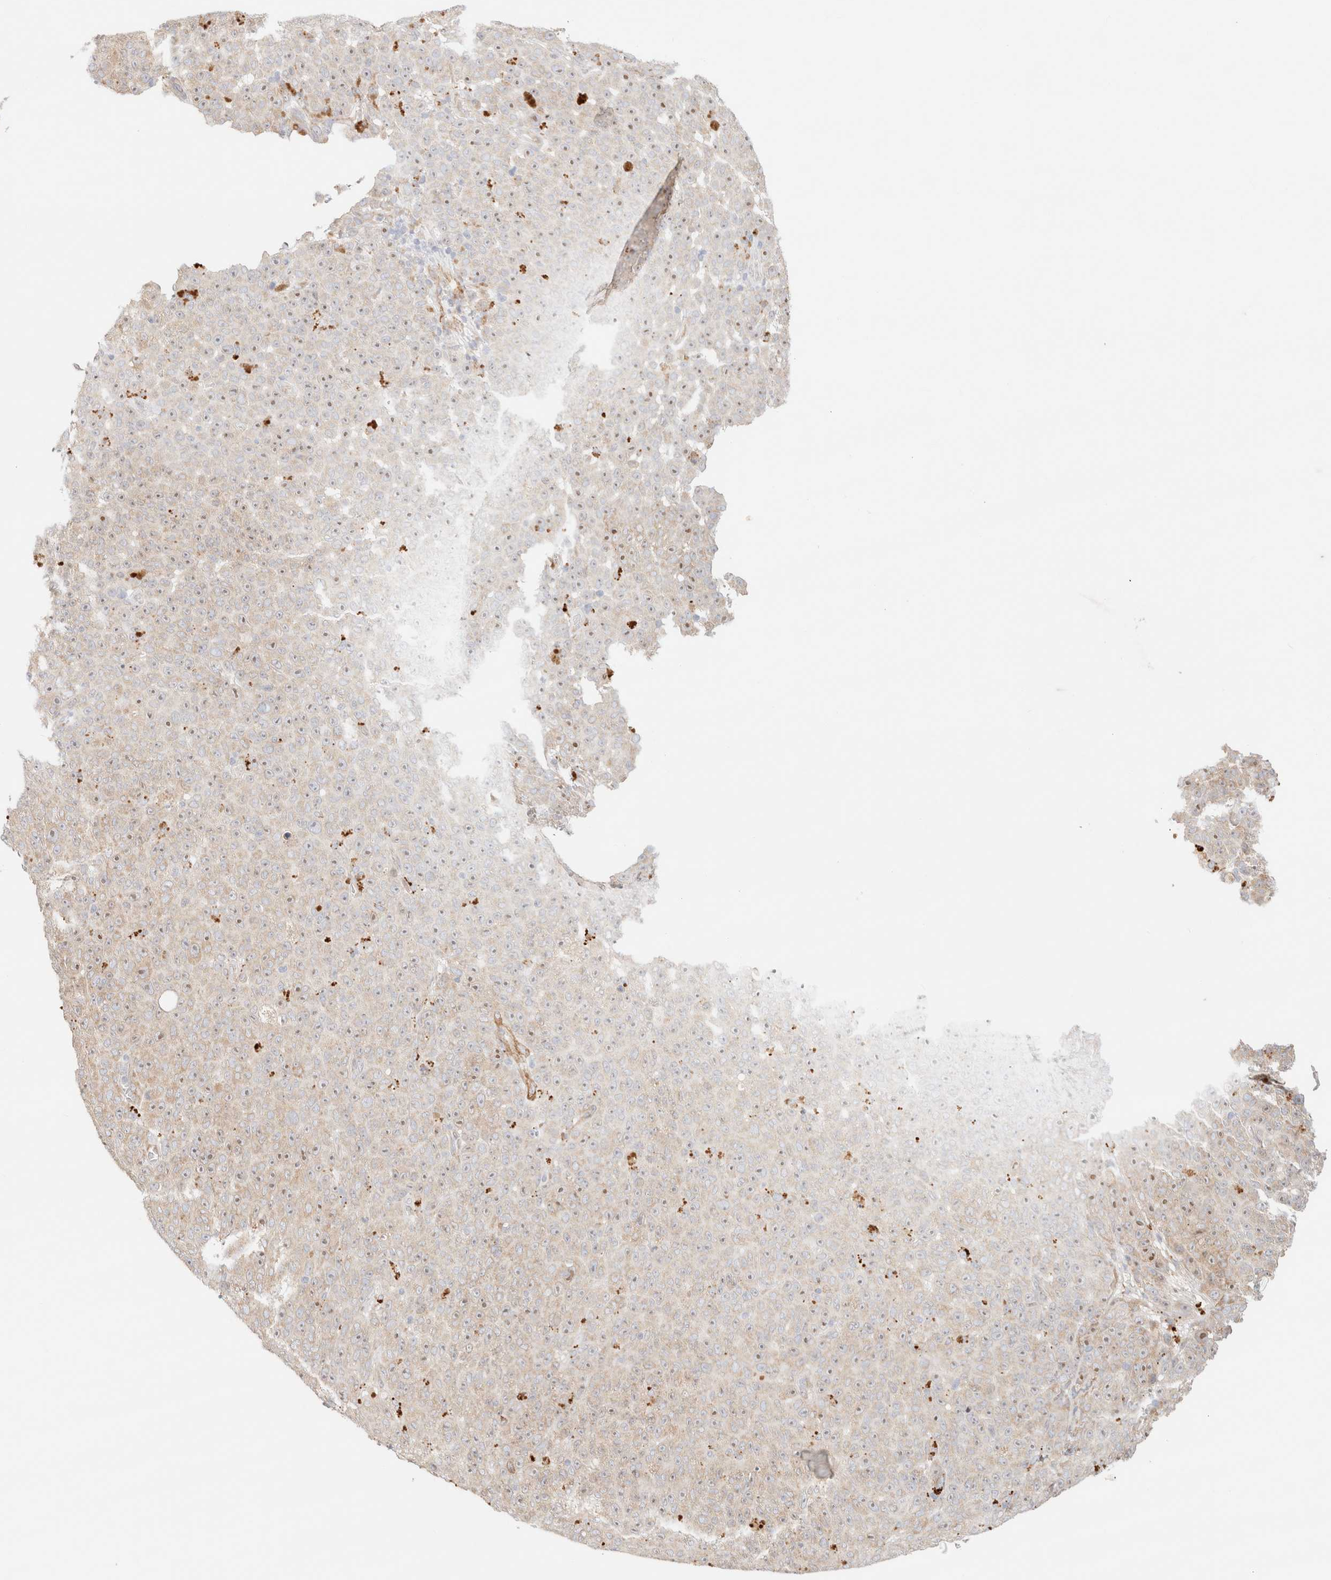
{"staining": {"intensity": "moderate", "quantity": ">75%", "location": "cytoplasmic/membranous,nuclear"}, "tissue": "melanoma", "cell_type": "Tumor cells", "image_type": "cancer", "snomed": [{"axis": "morphology", "description": "Malignant melanoma, NOS"}, {"axis": "topography", "description": "Skin"}], "caption": "Moderate cytoplasmic/membranous and nuclear positivity is seen in approximately >75% of tumor cells in melanoma.", "gene": "RRP15", "patient": {"sex": "female", "age": 82}}